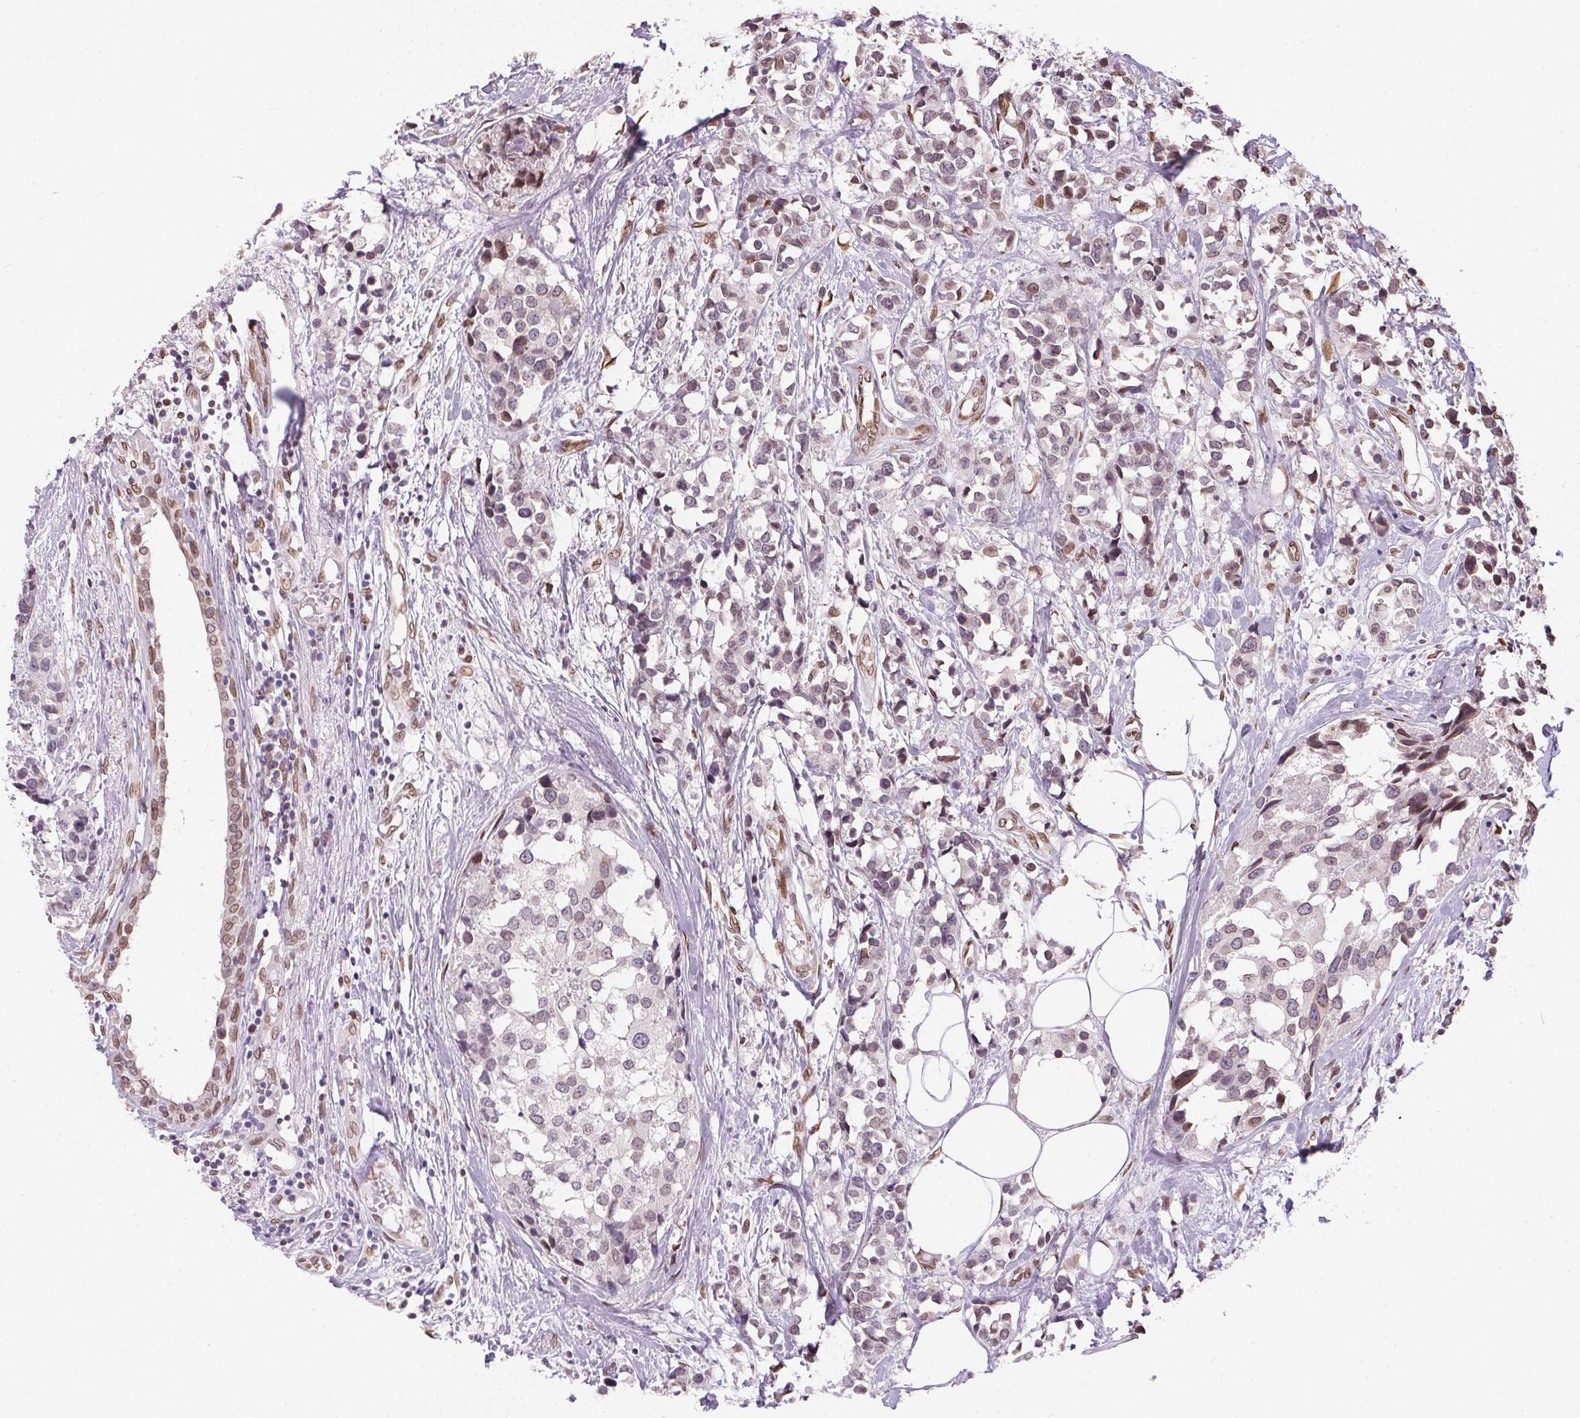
{"staining": {"intensity": "weak", "quantity": "<25%", "location": "nuclear"}, "tissue": "breast cancer", "cell_type": "Tumor cells", "image_type": "cancer", "snomed": [{"axis": "morphology", "description": "Lobular carcinoma"}, {"axis": "topography", "description": "Breast"}], "caption": "This is an immunohistochemistry (IHC) photomicrograph of breast cancer. There is no expression in tumor cells.", "gene": "TMEM175", "patient": {"sex": "female", "age": 59}}